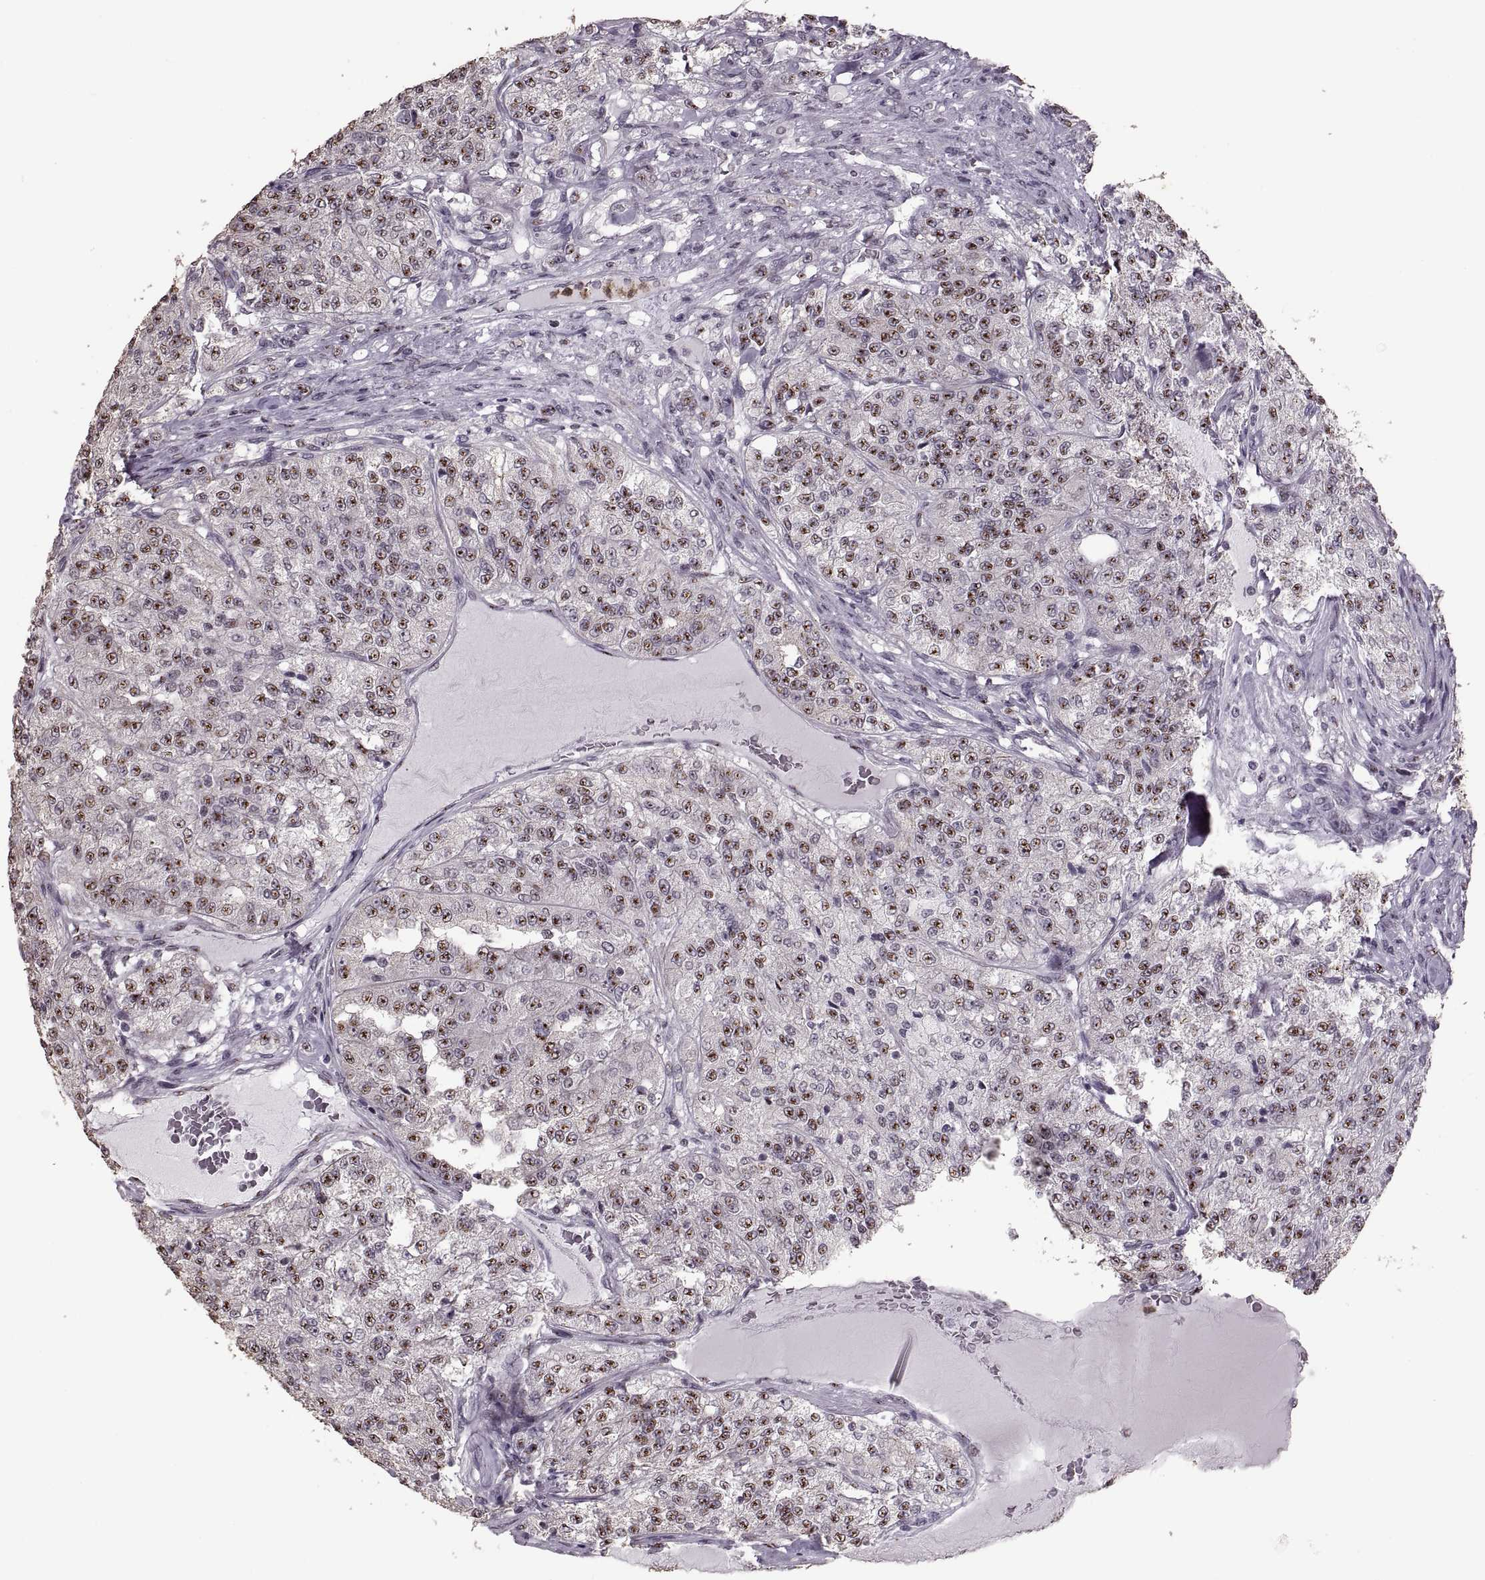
{"staining": {"intensity": "moderate", "quantity": "25%-75%", "location": "nuclear"}, "tissue": "renal cancer", "cell_type": "Tumor cells", "image_type": "cancer", "snomed": [{"axis": "morphology", "description": "Adenocarcinoma, NOS"}, {"axis": "topography", "description": "Kidney"}], "caption": "Renal cancer (adenocarcinoma) was stained to show a protein in brown. There is medium levels of moderate nuclear expression in about 25%-75% of tumor cells.", "gene": "PALS1", "patient": {"sex": "female", "age": 63}}